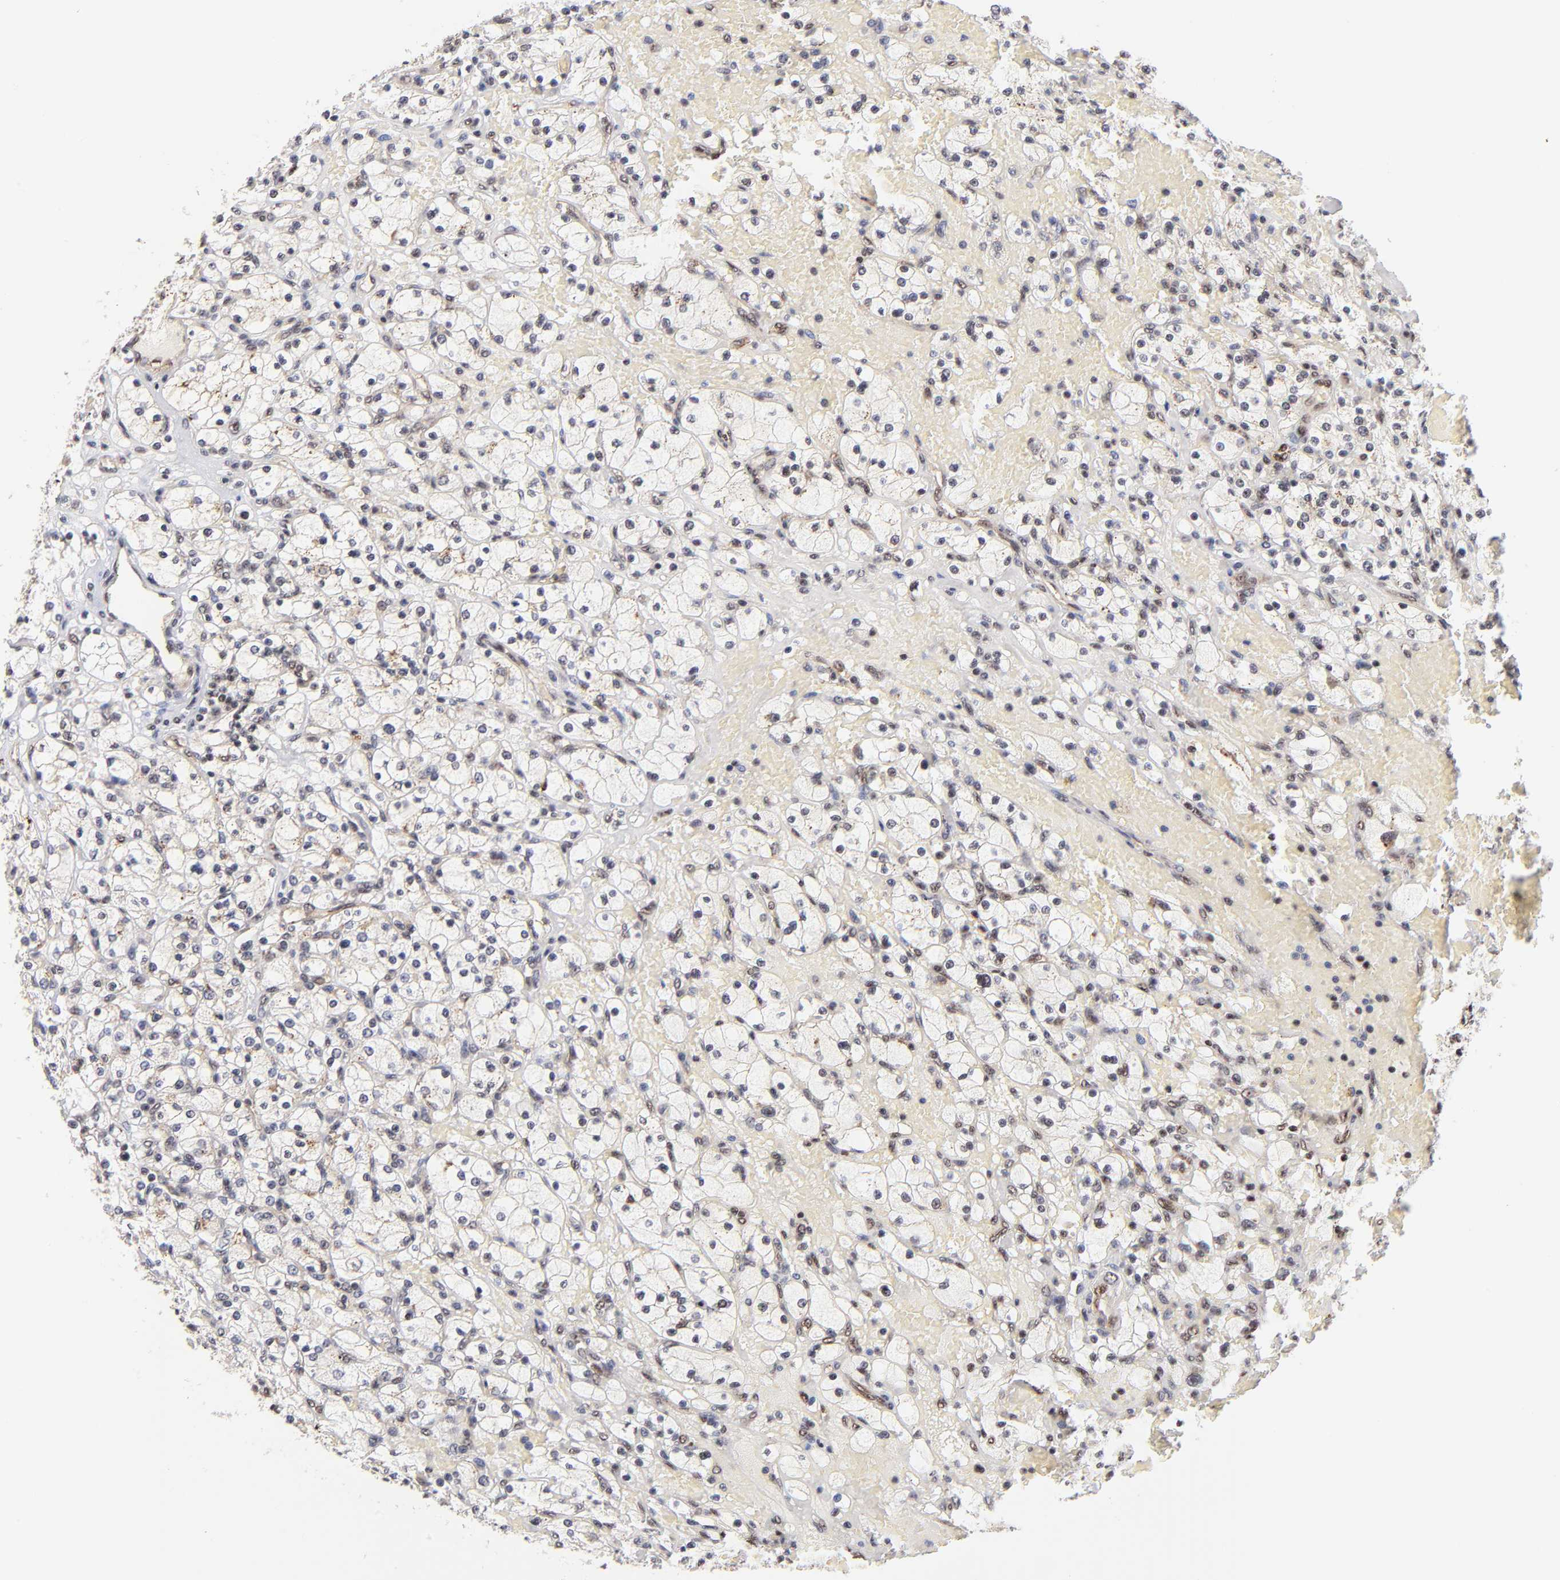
{"staining": {"intensity": "negative", "quantity": "none", "location": "none"}, "tissue": "renal cancer", "cell_type": "Tumor cells", "image_type": "cancer", "snomed": [{"axis": "morphology", "description": "Adenocarcinoma, NOS"}, {"axis": "topography", "description": "Kidney"}], "caption": "DAB immunohistochemical staining of renal adenocarcinoma shows no significant staining in tumor cells.", "gene": "GABPA", "patient": {"sex": "female", "age": 83}}